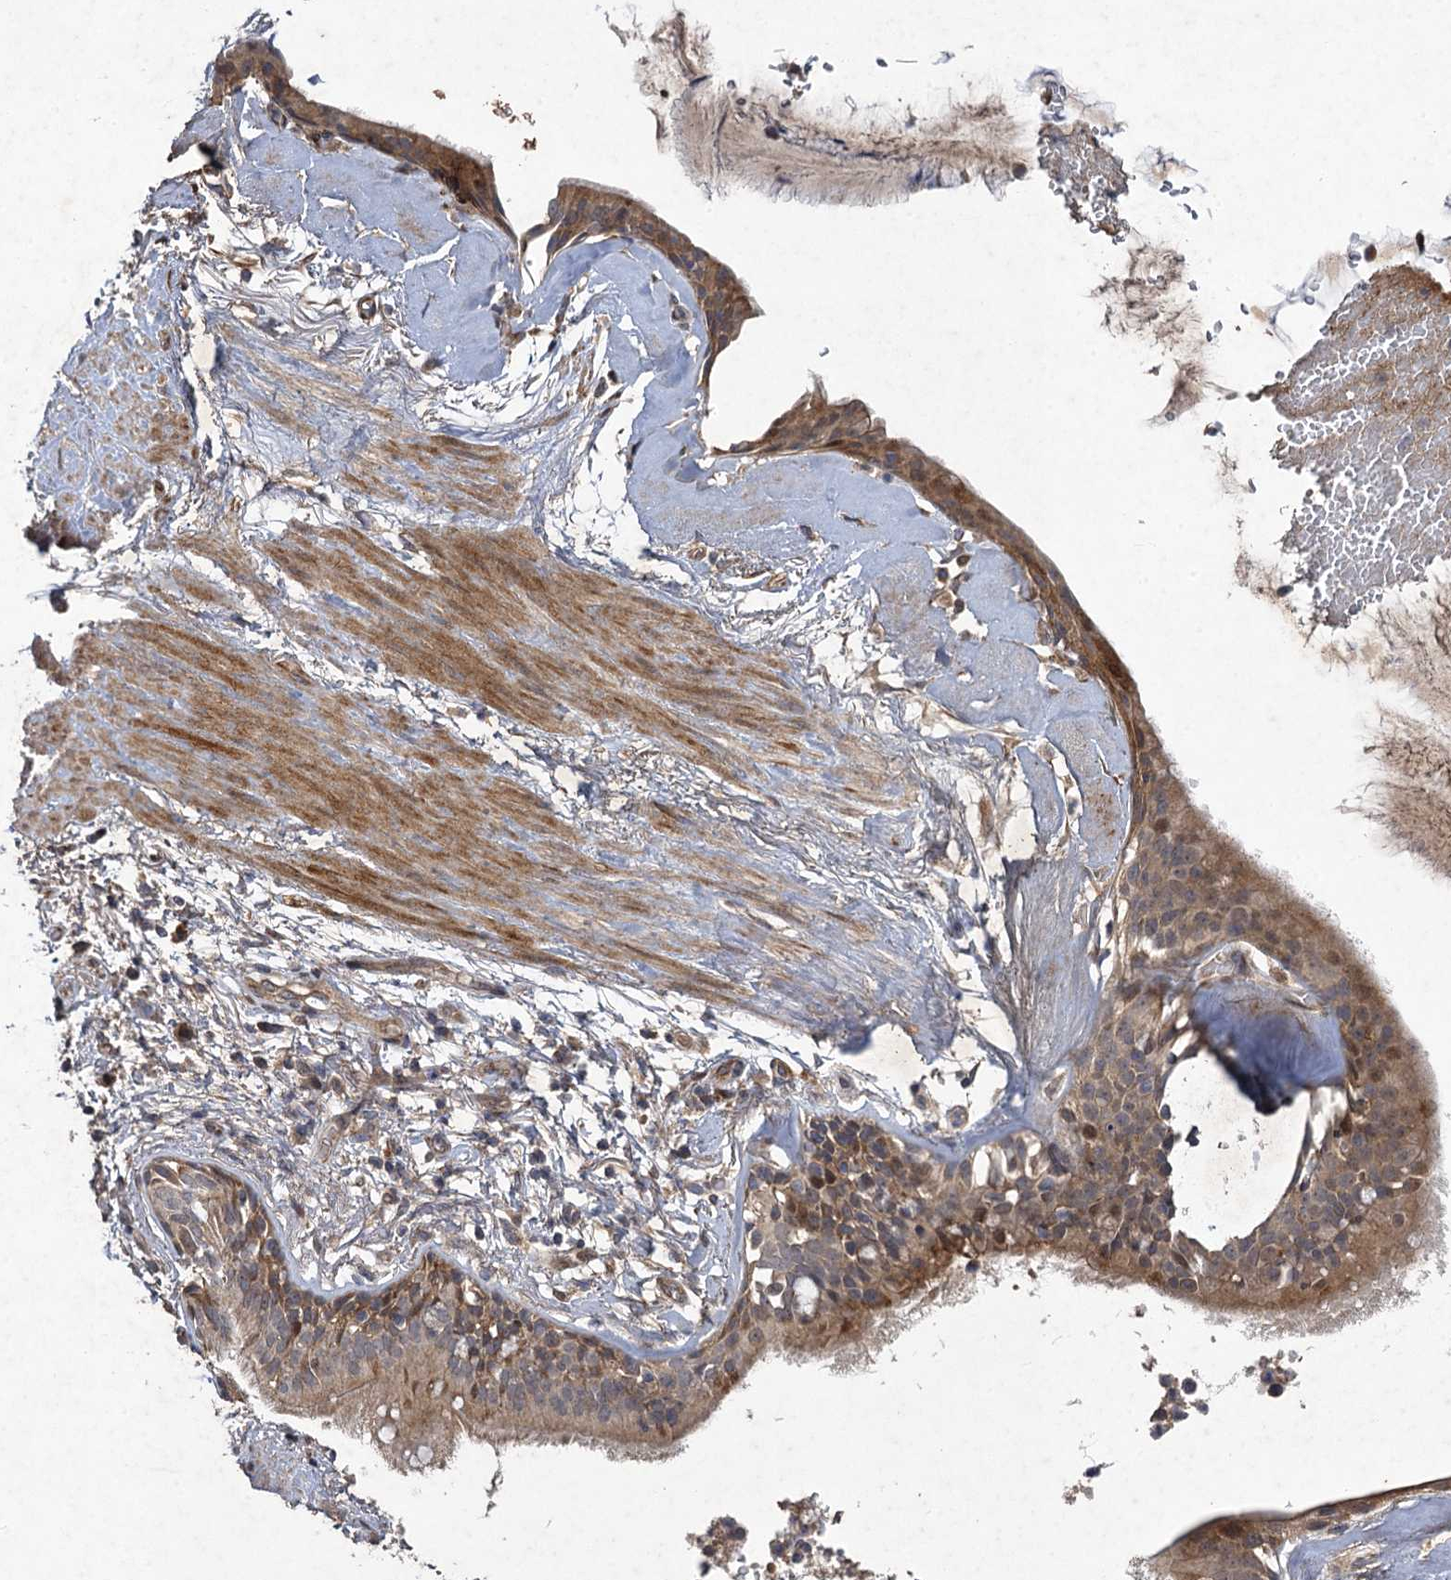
{"staining": {"intensity": "moderate", "quantity": ">75%", "location": "cytoplasmic/membranous"}, "tissue": "adipose tissue", "cell_type": "Adipocytes", "image_type": "normal", "snomed": [{"axis": "morphology", "description": "Normal tissue, NOS"}, {"axis": "topography", "description": "Cartilage tissue"}], "caption": "Adipose tissue stained for a protein (brown) demonstrates moderate cytoplasmic/membranous positive expression in about >75% of adipocytes.", "gene": "NUDT22", "patient": {"sex": "female", "age": 63}}